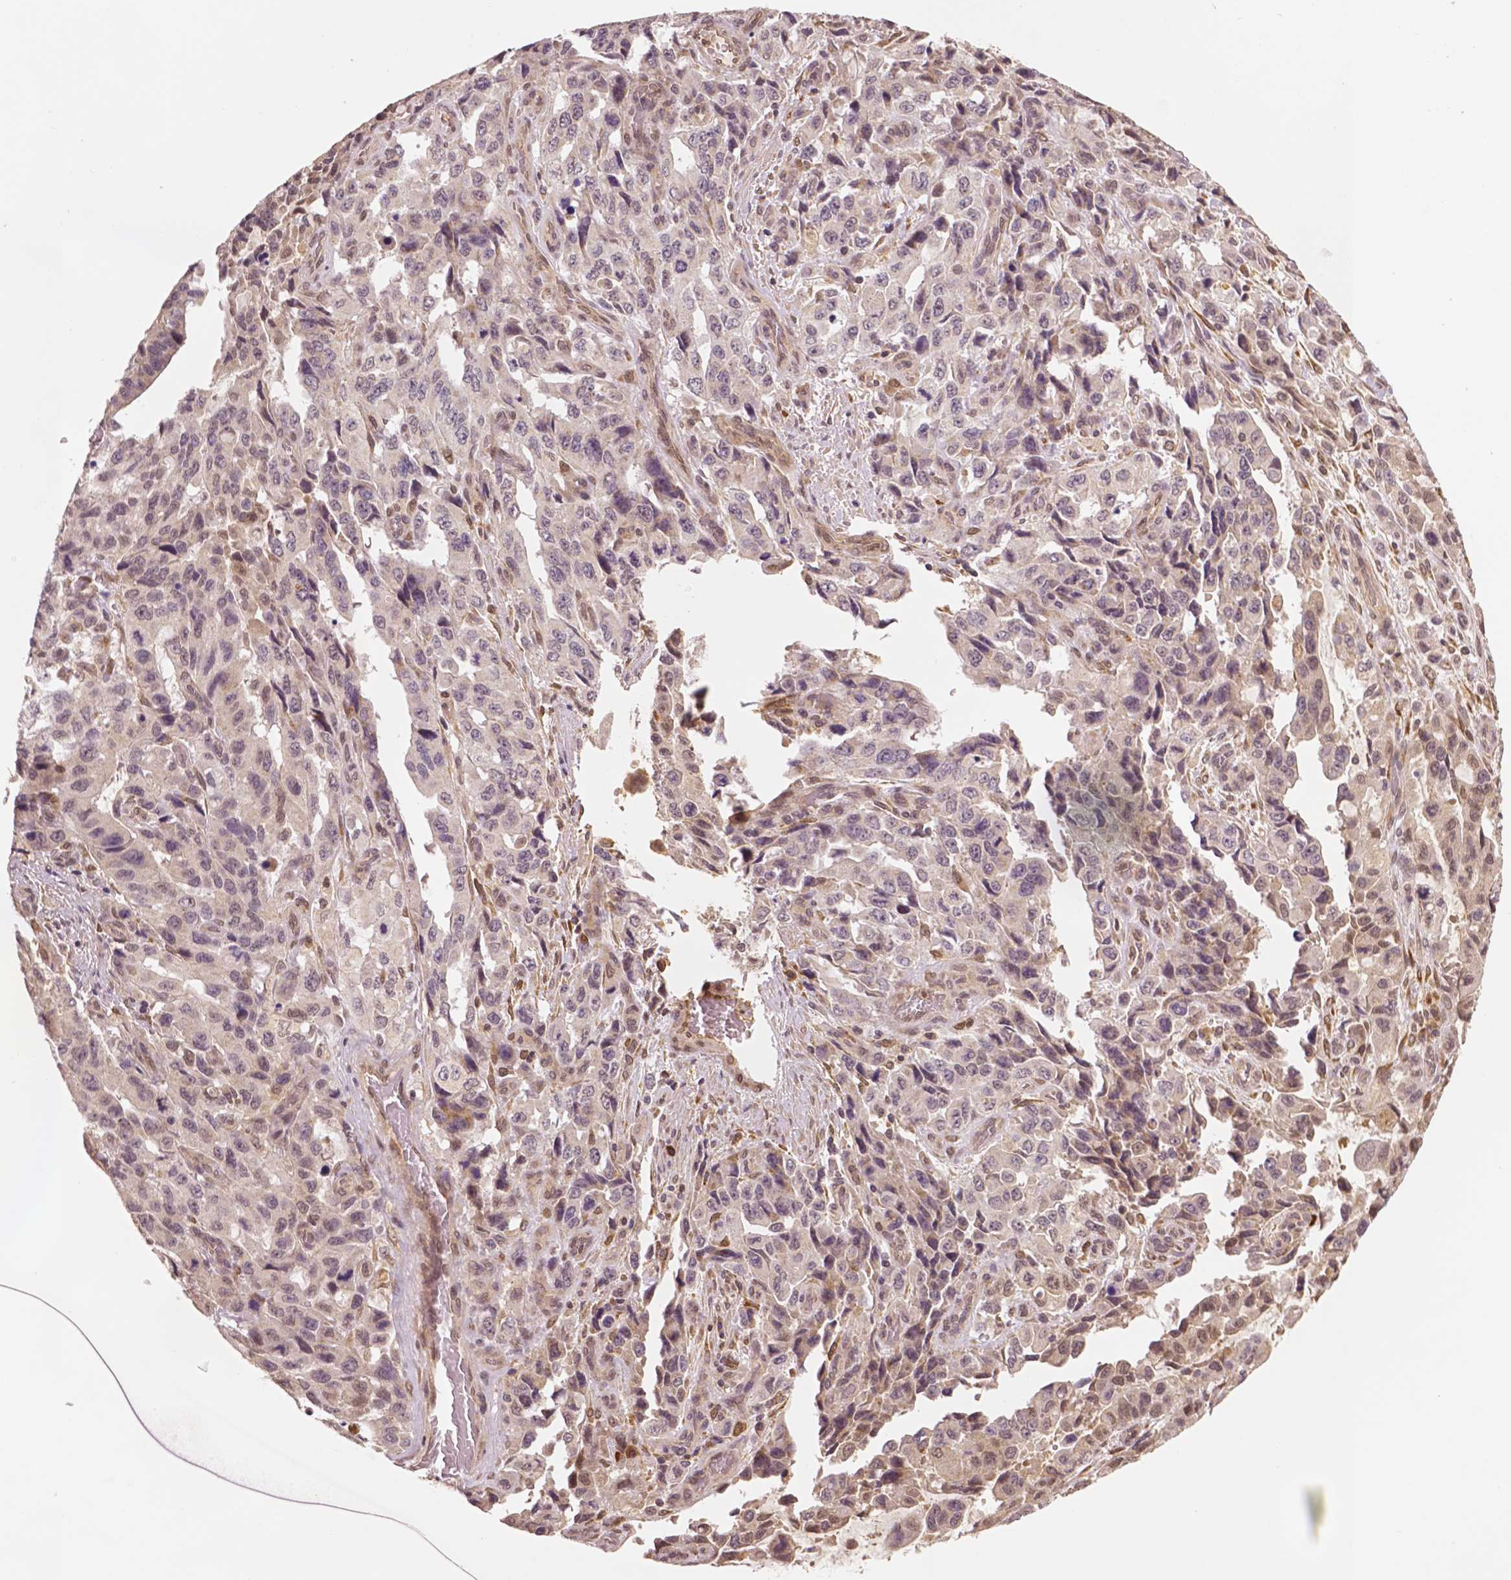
{"staining": {"intensity": "negative", "quantity": "none", "location": "none"}, "tissue": "stomach cancer", "cell_type": "Tumor cells", "image_type": "cancer", "snomed": [{"axis": "morphology", "description": "Adenocarcinoma, NOS"}, {"axis": "topography", "description": "Stomach, upper"}], "caption": "Tumor cells are negative for protein expression in human stomach cancer.", "gene": "STAT3", "patient": {"sex": "male", "age": 85}}